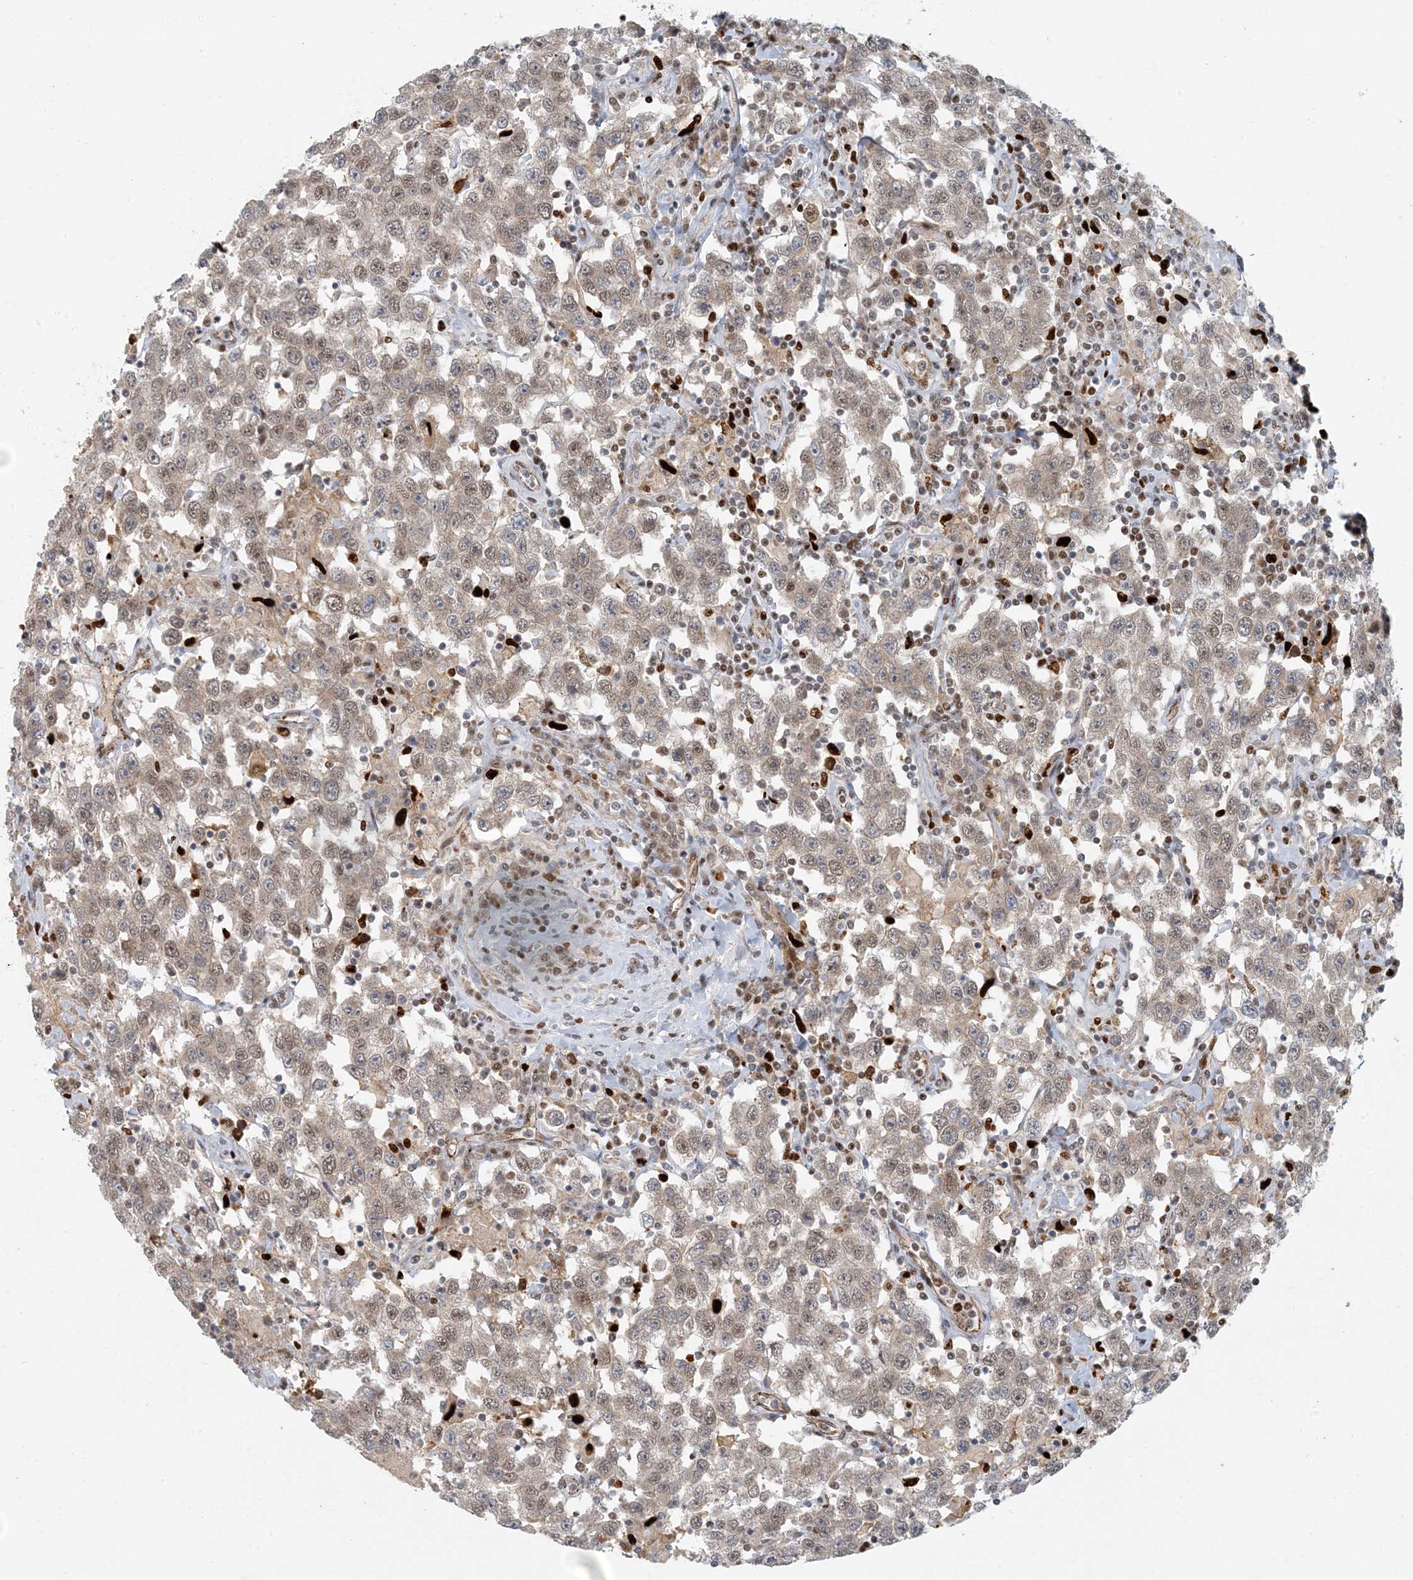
{"staining": {"intensity": "weak", "quantity": ">75%", "location": "cytoplasmic/membranous,nuclear"}, "tissue": "testis cancer", "cell_type": "Tumor cells", "image_type": "cancer", "snomed": [{"axis": "morphology", "description": "Seminoma, NOS"}, {"axis": "topography", "description": "Testis"}], "caption": "Protein expression analysis of seminoma (testis) displays weak cytoplasmic/membranous and nuclear positivity in about >75% of tumor cells. (Brightfield microscopy of DAB IHC at high magnification).", "gene": "AK9", "patient": {"sex": "male", "age": 41}}